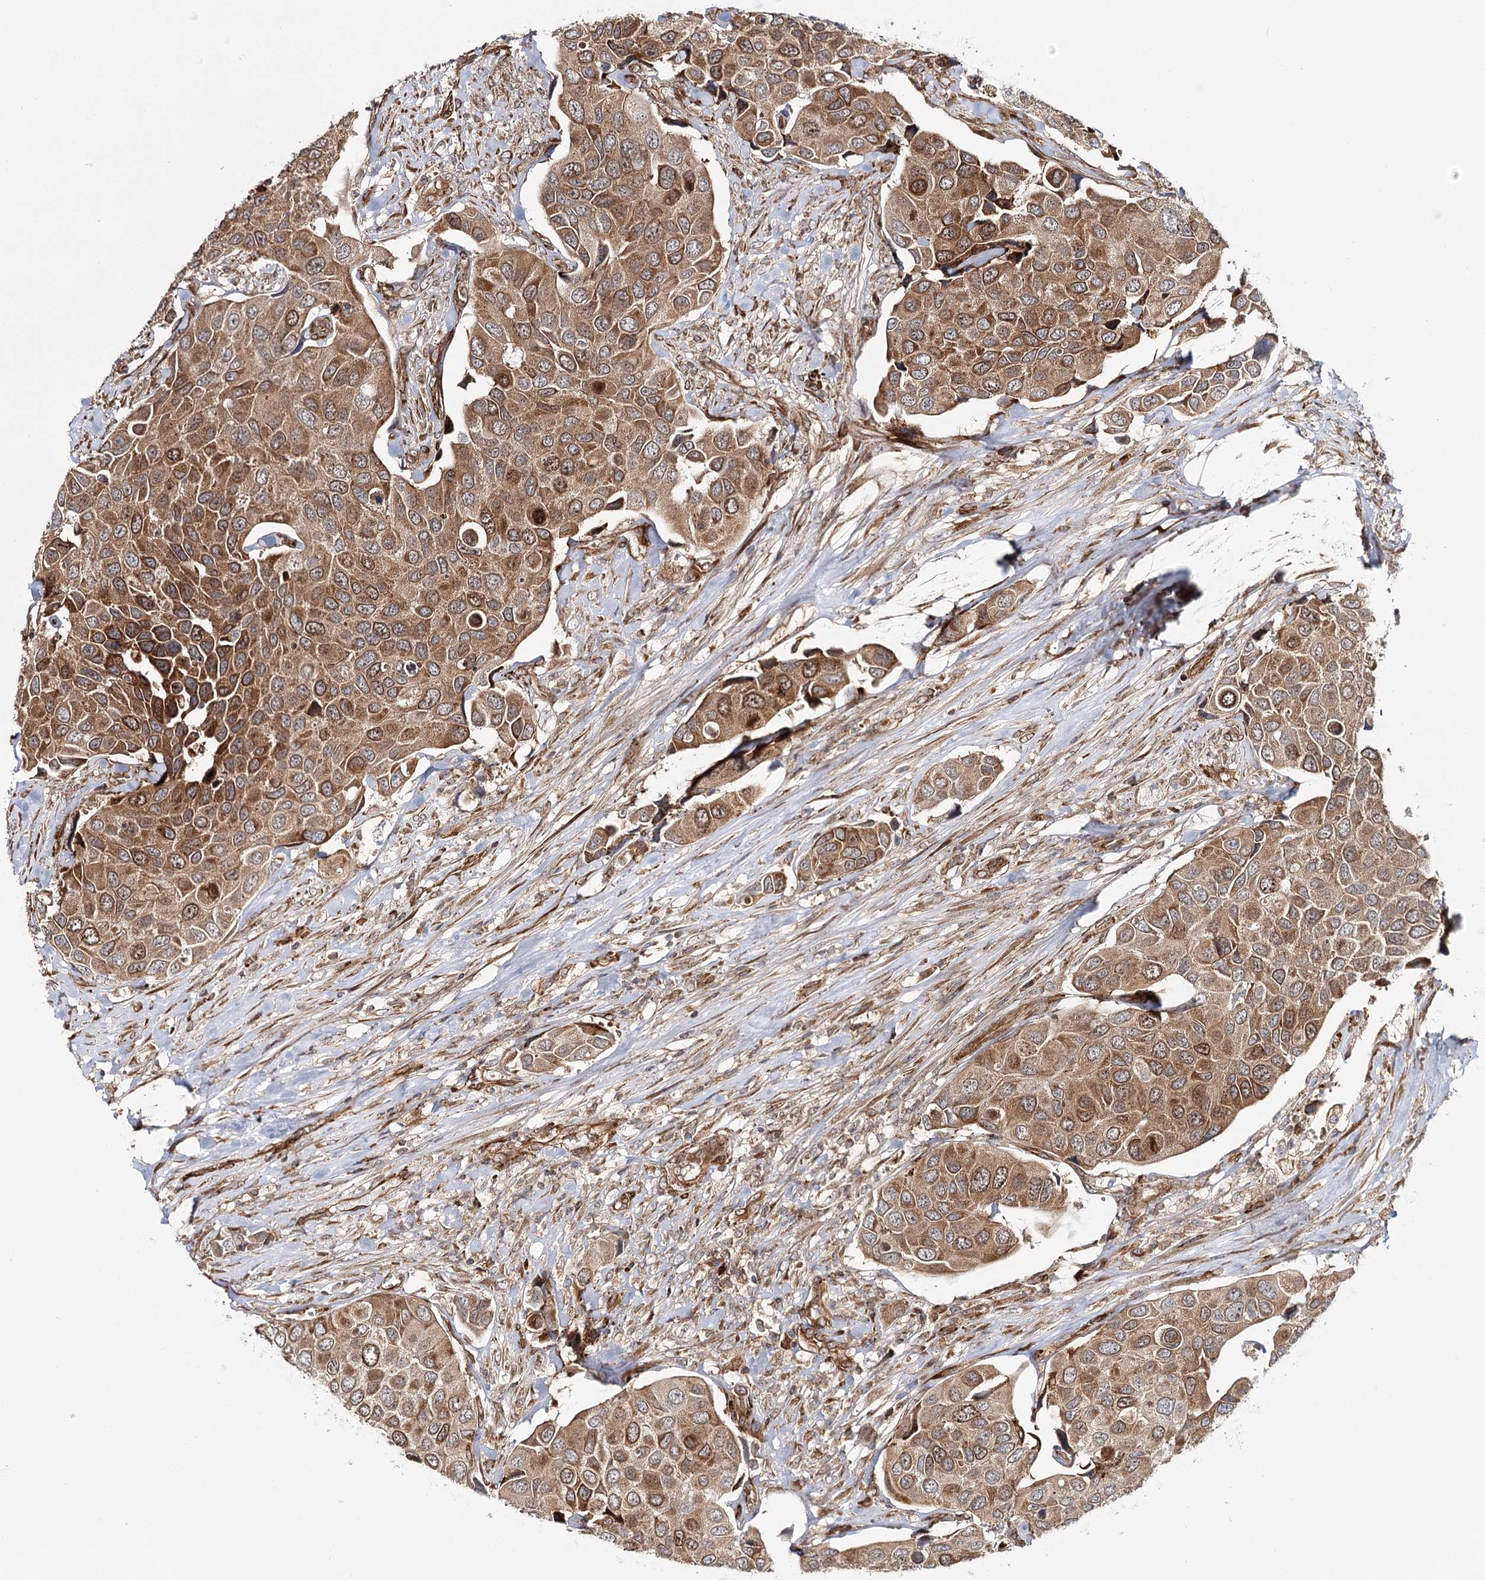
{"staining": {"intensity": "moderate", "quantity": ">75%", "location": "cytoplasmic/membranous,nuclear"}, "tissue": "urothelial cancer", "cell_type": "Tumor cells", "image_type": "cancer", "snomed": [{"axis": "morphology", "description": "Urothelial carcinoma, High grade"}, {"axis": "topography", "description": "Urinary bladder"}], "caption": "Immunohistochemistry (IHC) micrograph of neoplastic tissue: human urothelial carcinoma (high-grade) stained using IHC shows medium levels of moderate protein expression localized specifically in the cytoplasmic/membranous and nuclear of tumor cells, appearing as a cytoplasmic/membranous and nuclear brown color.", "gene": "MKNK1", "patient": {"sex": "male", "age": 74}}